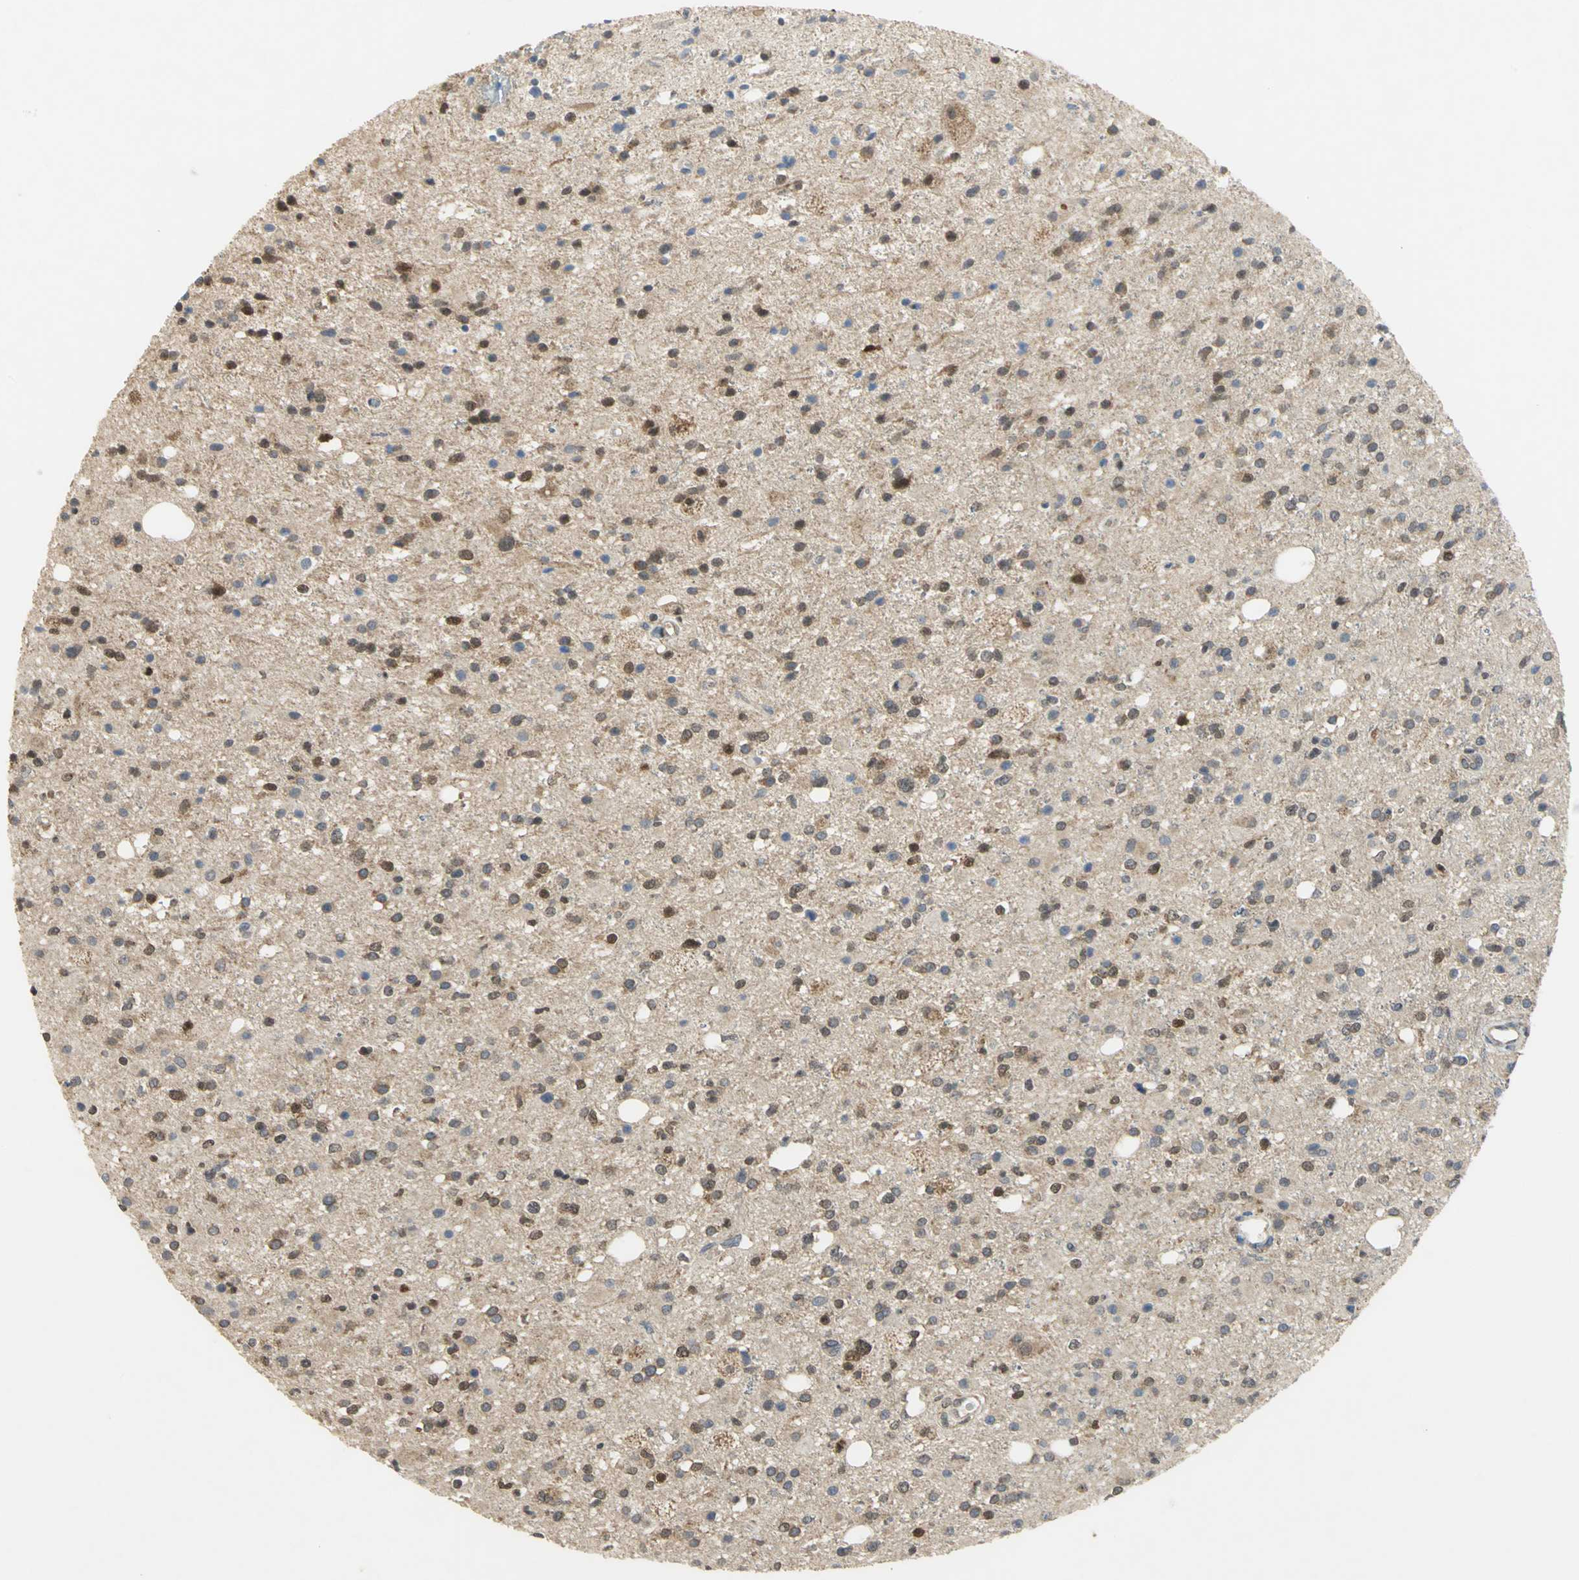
{"staining": {"intensity": "moderate", "quantity": ">75%", "location": "nuclear"}, "tissue": "glioma", "cell_type": "Tumor cells", "image_type": "cancer", "snomed": [{"axis": "morphology", "description": "Glioma, malignant, High grade"}, {"axis": "topography", "description": "Brain"}], "caption": "Immunohistochemistry (IHC) (DAB) staining of glioma demonstrates moderate nuclear protein expression in about >75% of tumor cells. Nuclei are stained in blue.", "gene": "PPIA", "patient": {"sex": "male", "age": 33}}